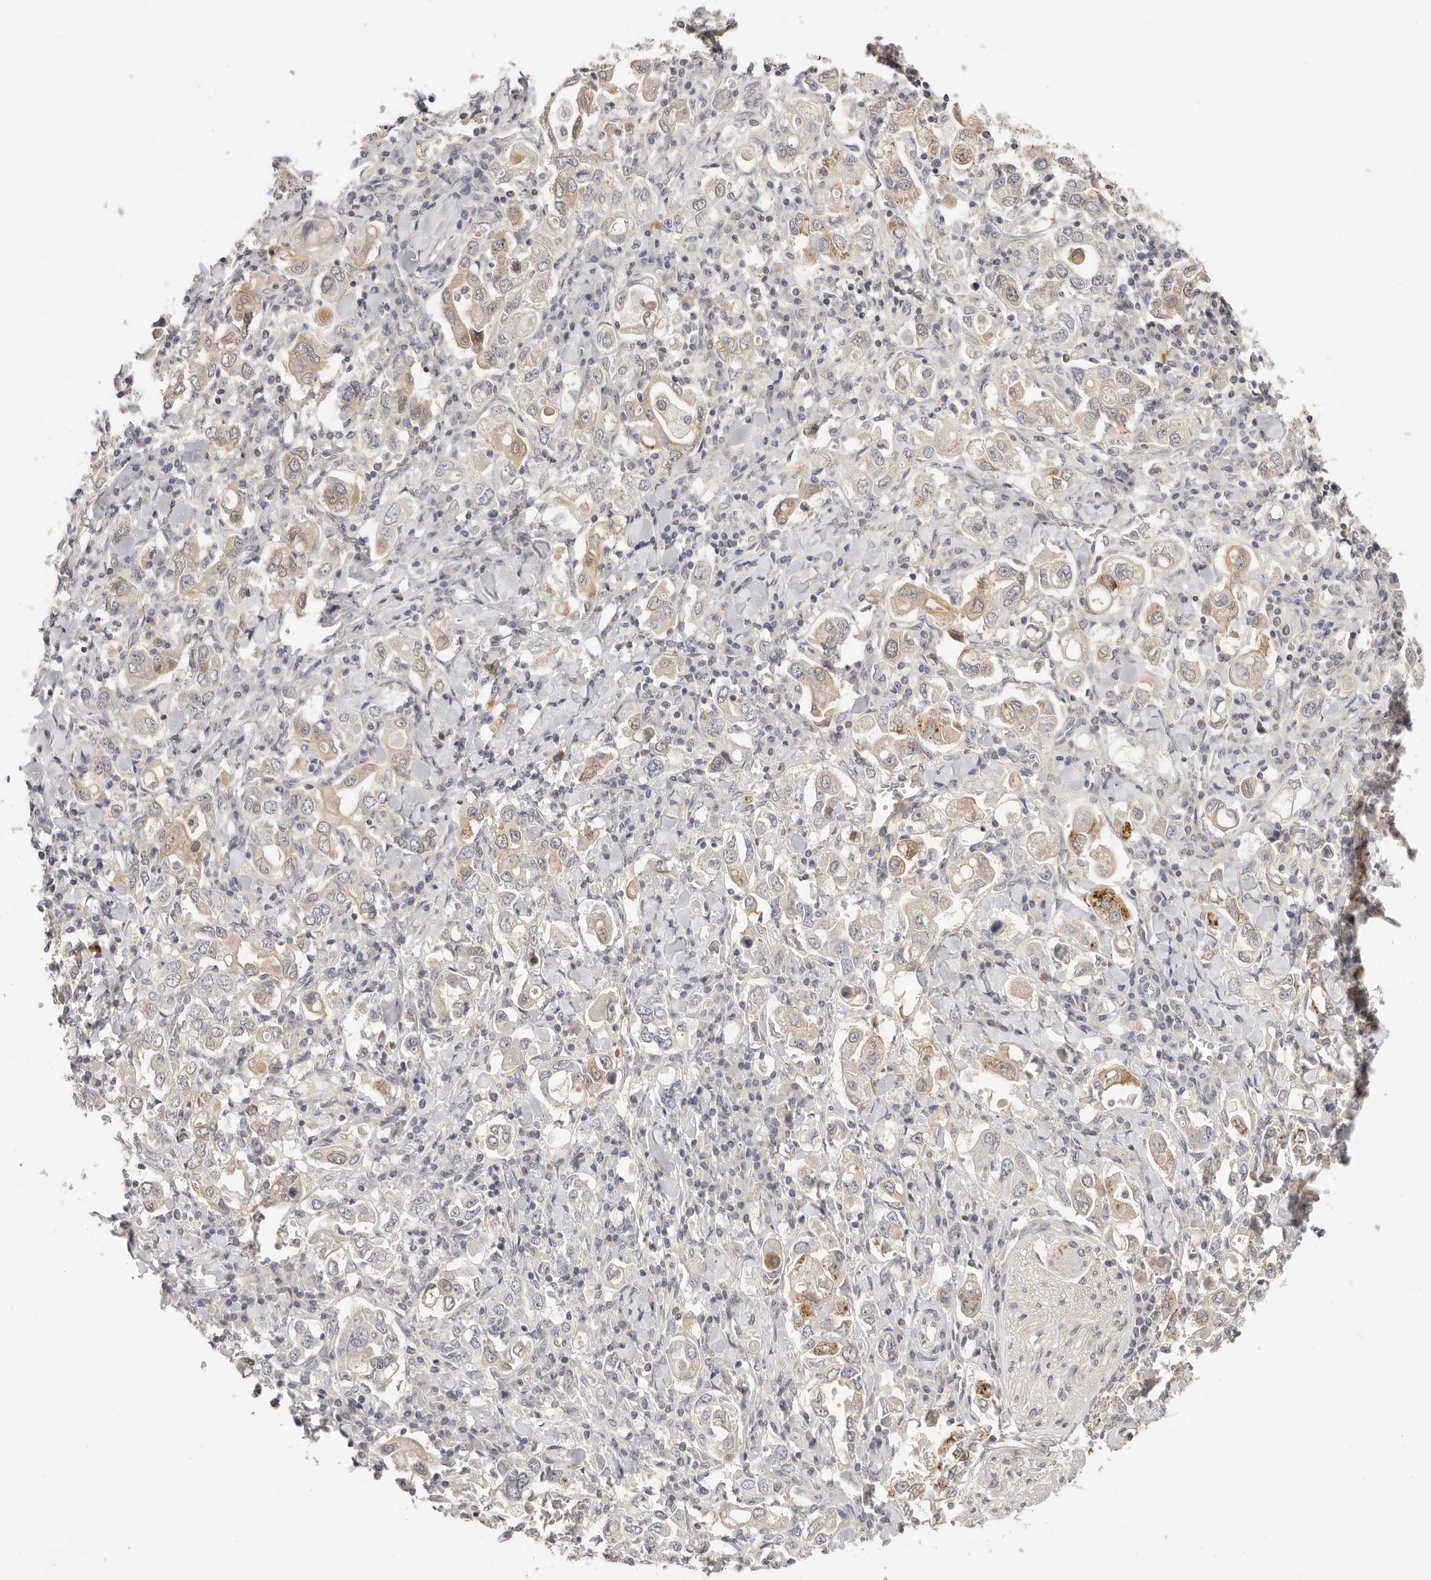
{"staining": {"intensity": "moderate", "quantity": "<25%", "location": "cytoplasmic/membranous"}, "tissue": "stomach cancer", "cell_type": "Tumor cells", "image_type": "cancer", "snomed": [{"axis": "morphology", "description": "Adenocarcinoma, NOS"}, {"axis": "topography", "description": "Stomach, upper"}], "caption": "Tumor cells reveal low levels of moderate cytoplasmic/membranous positivity in approximately <25% of cells in human stomach cancer. (brown staining indicates protein expression, while blue staining denotes nuclei).", "gene": "GGPS1", "patient": {"sex": "male", "age": 62}}